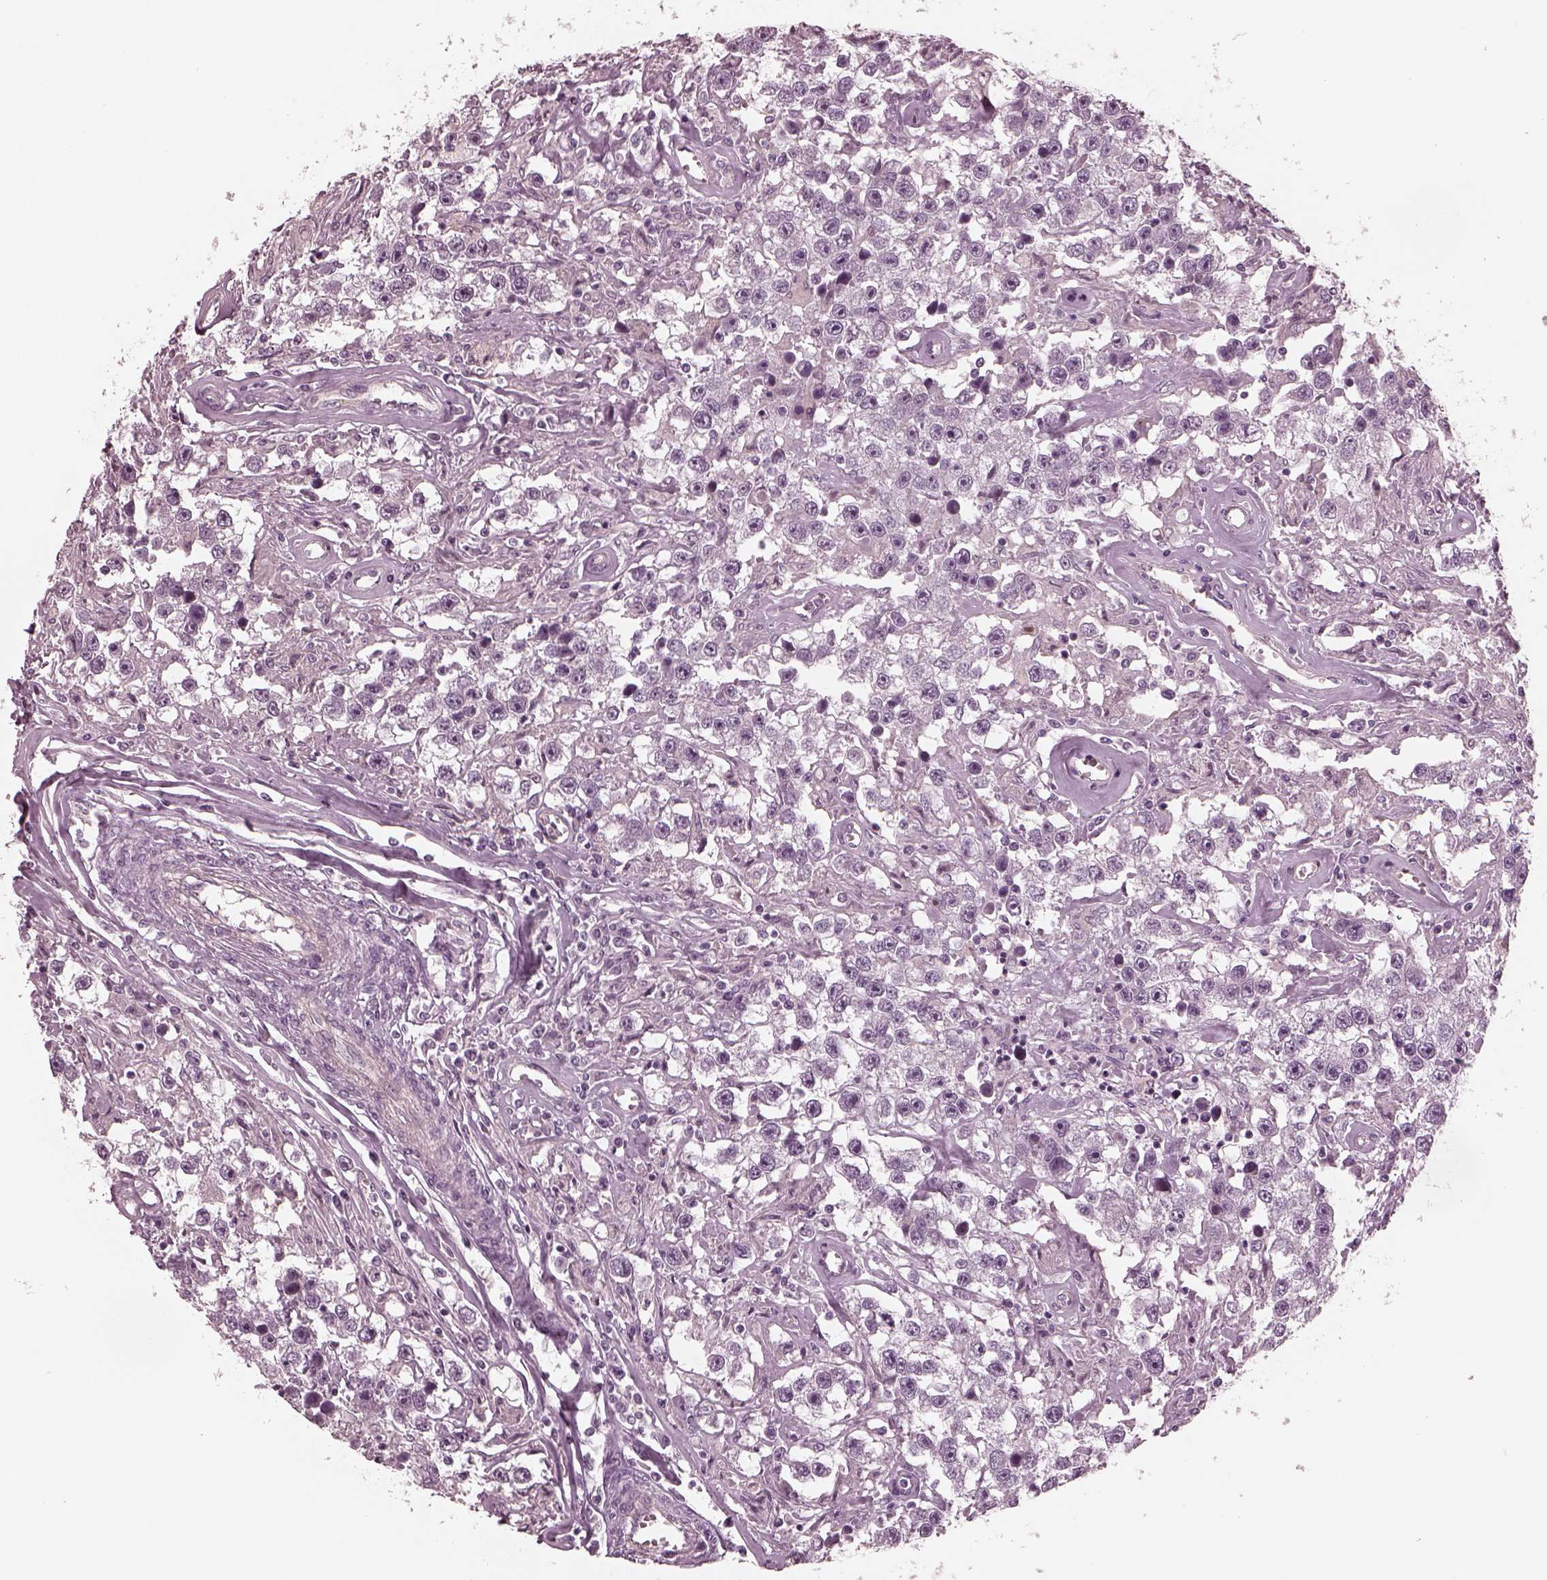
{"staining": {"intensity": "negative", "quantity": "none", "location": "none"}, "tissue": "testis cancer", "cell_type": "Tumor cells", "image_type": "cancer", "snomed": [{"axis": "morphology", "description": "Seminoma, NOS"}, {"axis": "topography", "description": "Testis"}], "caption": "Tumor cells show no significant protein positivity in testis cancer. The staining is performed using DAB (3,3'-diaminobenzidine) brown chromogen with nuclei counter-stained in using hematoxylin.", "gene": "KIF6", "patient": {"sex": "male", "age": 43}}